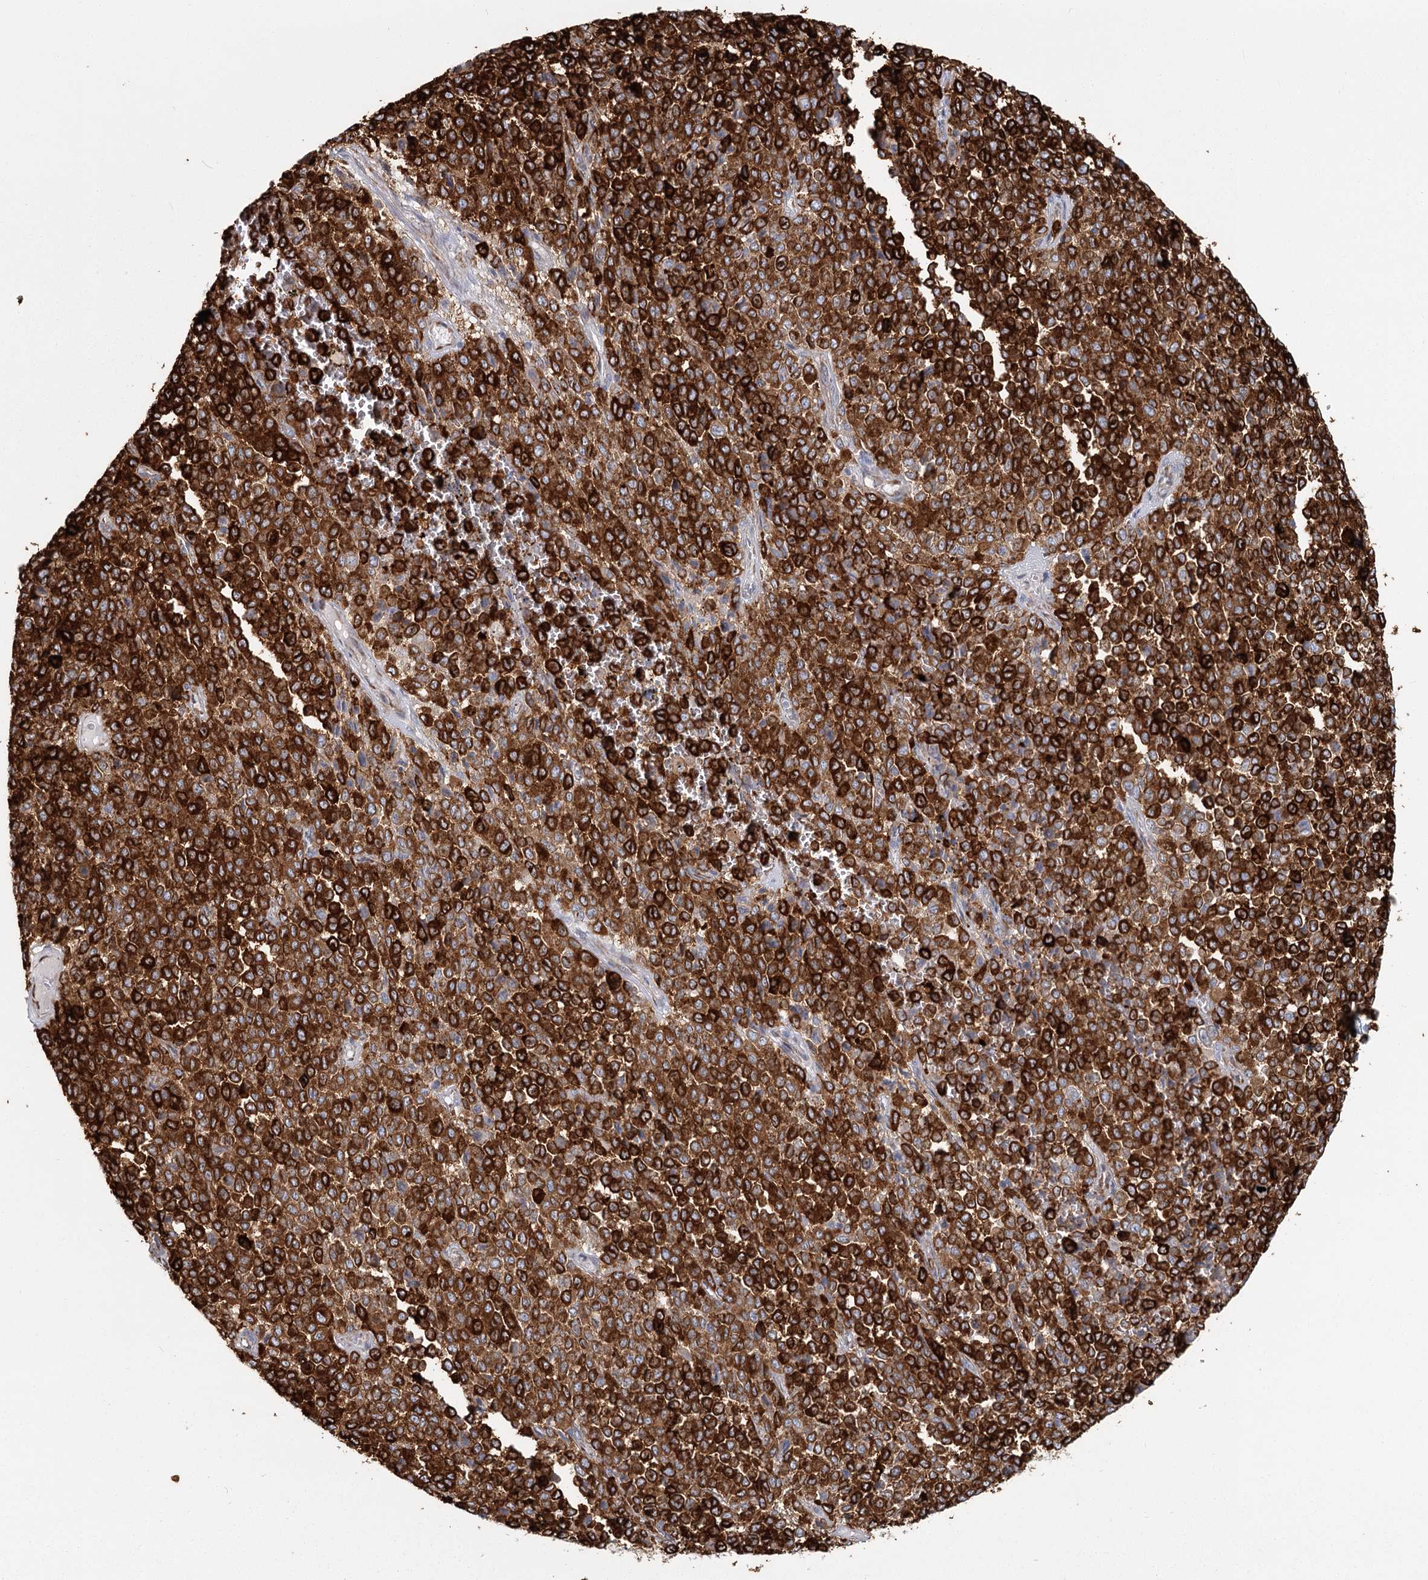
{"staining": {"intensity": "strong", "quantity": ">75%", "location": "cytoplasmic/membranous"}, "tissue": "melanoma", "cell_type": "Tumor cells", "image_type": "cancer", "snomed": [{"axis": "morphology", "description": "Malignant melanoma, Metastatic site"}, {"axis": "topography", "description": "Pancreas"}], "caption": "An immunohistochemistry photomicrograph of tumor tissue is shown. Protein staining in brown highlights strong cytoplasmic/membranous positivity in melanoma within tumor cells.", "gene": "HARS2", "patient": {"sex": "female", "age": 30}}